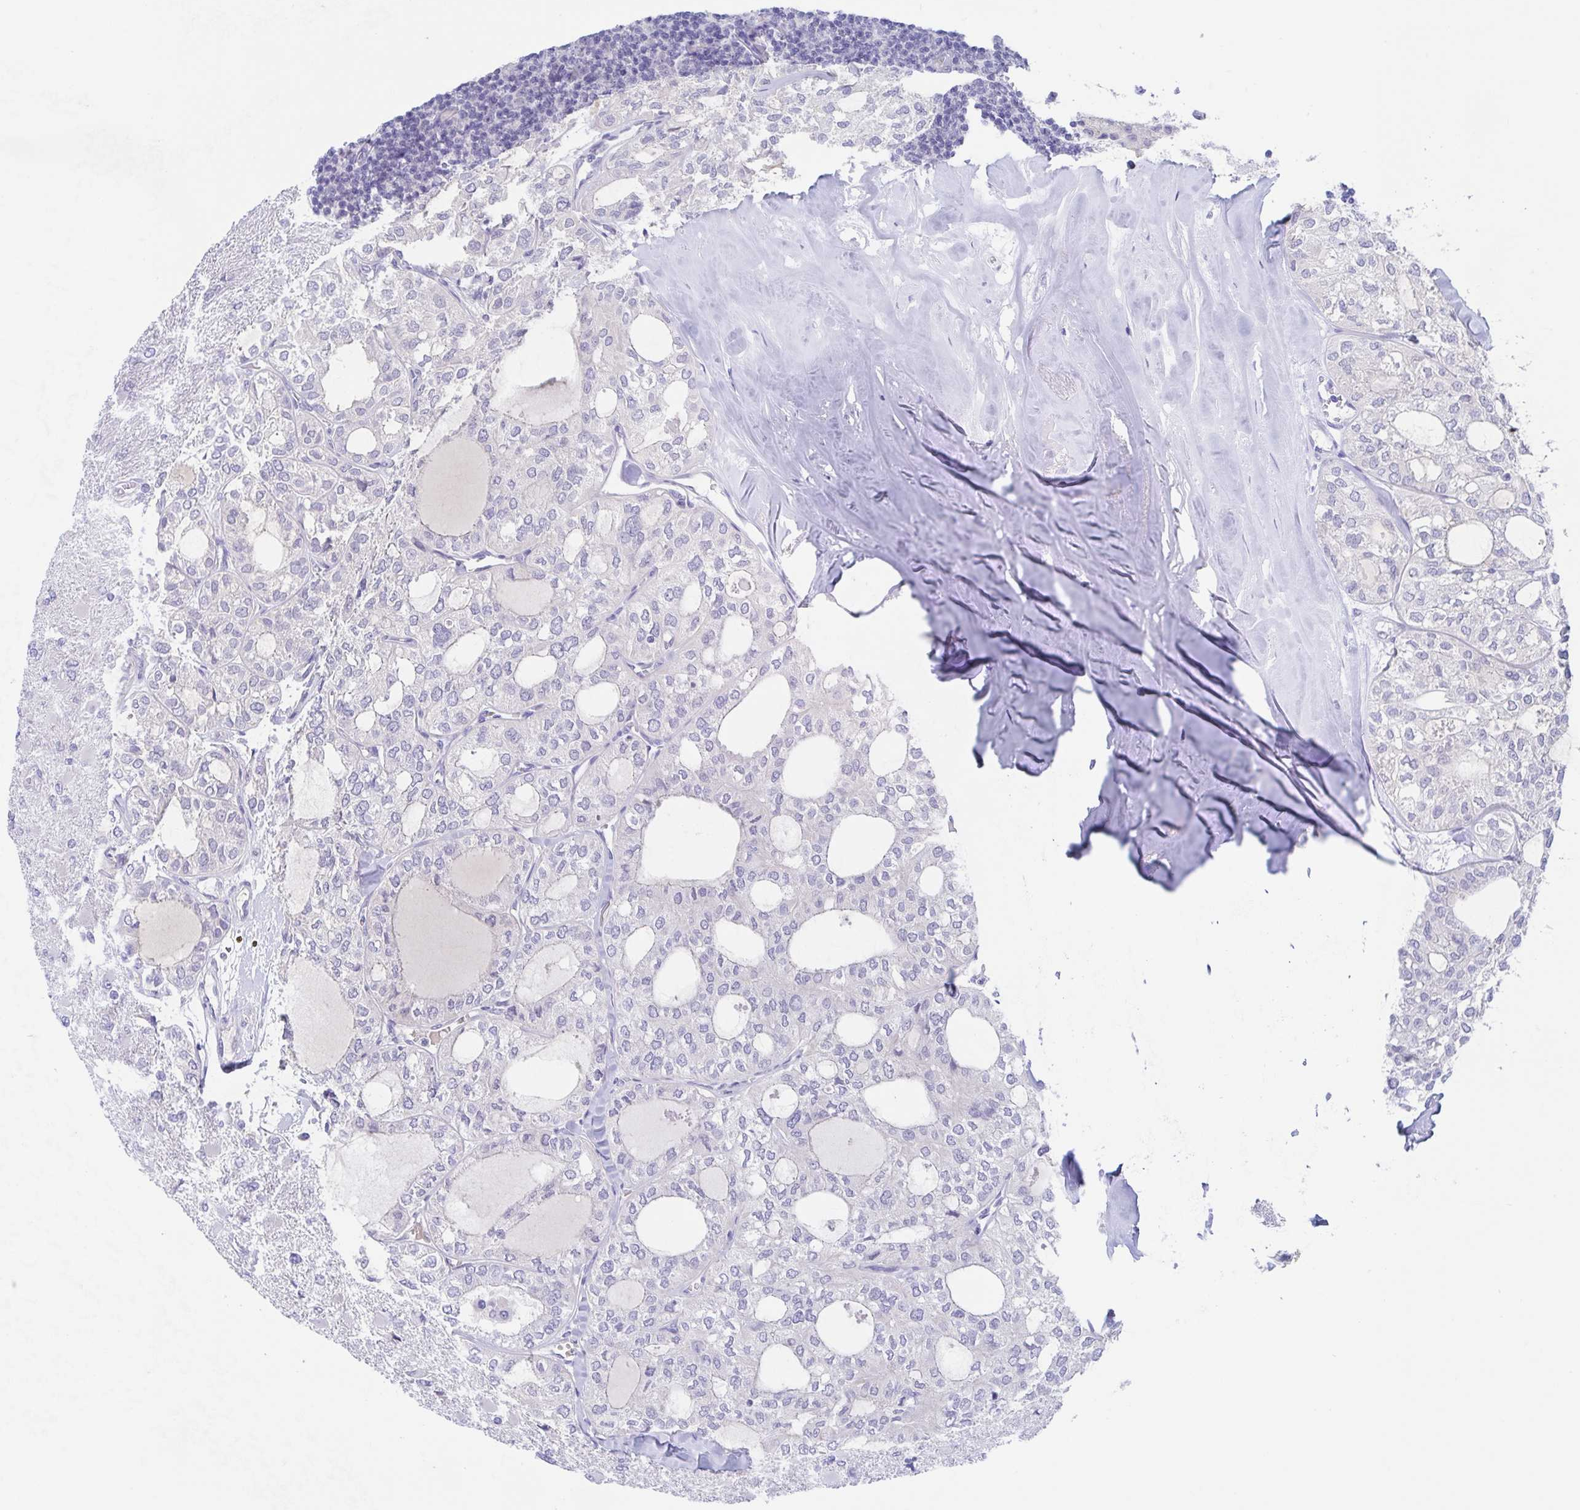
{"staining": {"intensity": "negative", "quantity": "none", "location": "none"}, "tissue": "thyroid cancer", "cell_type": "Tumor cells", "image_type": "cancer", "snomed": [{"axis": "morphology", "description": "Follicular adenoma carcinoma, NOS"}, {"axis": "topography", "description": "Thyroid gland"}], "caption": "Tumor cells show no significant protein positivity in follicular adenoma carcinoma (thyroid).", "gene": "TEX12", "patient": {"sex": "male", "age": 75}}